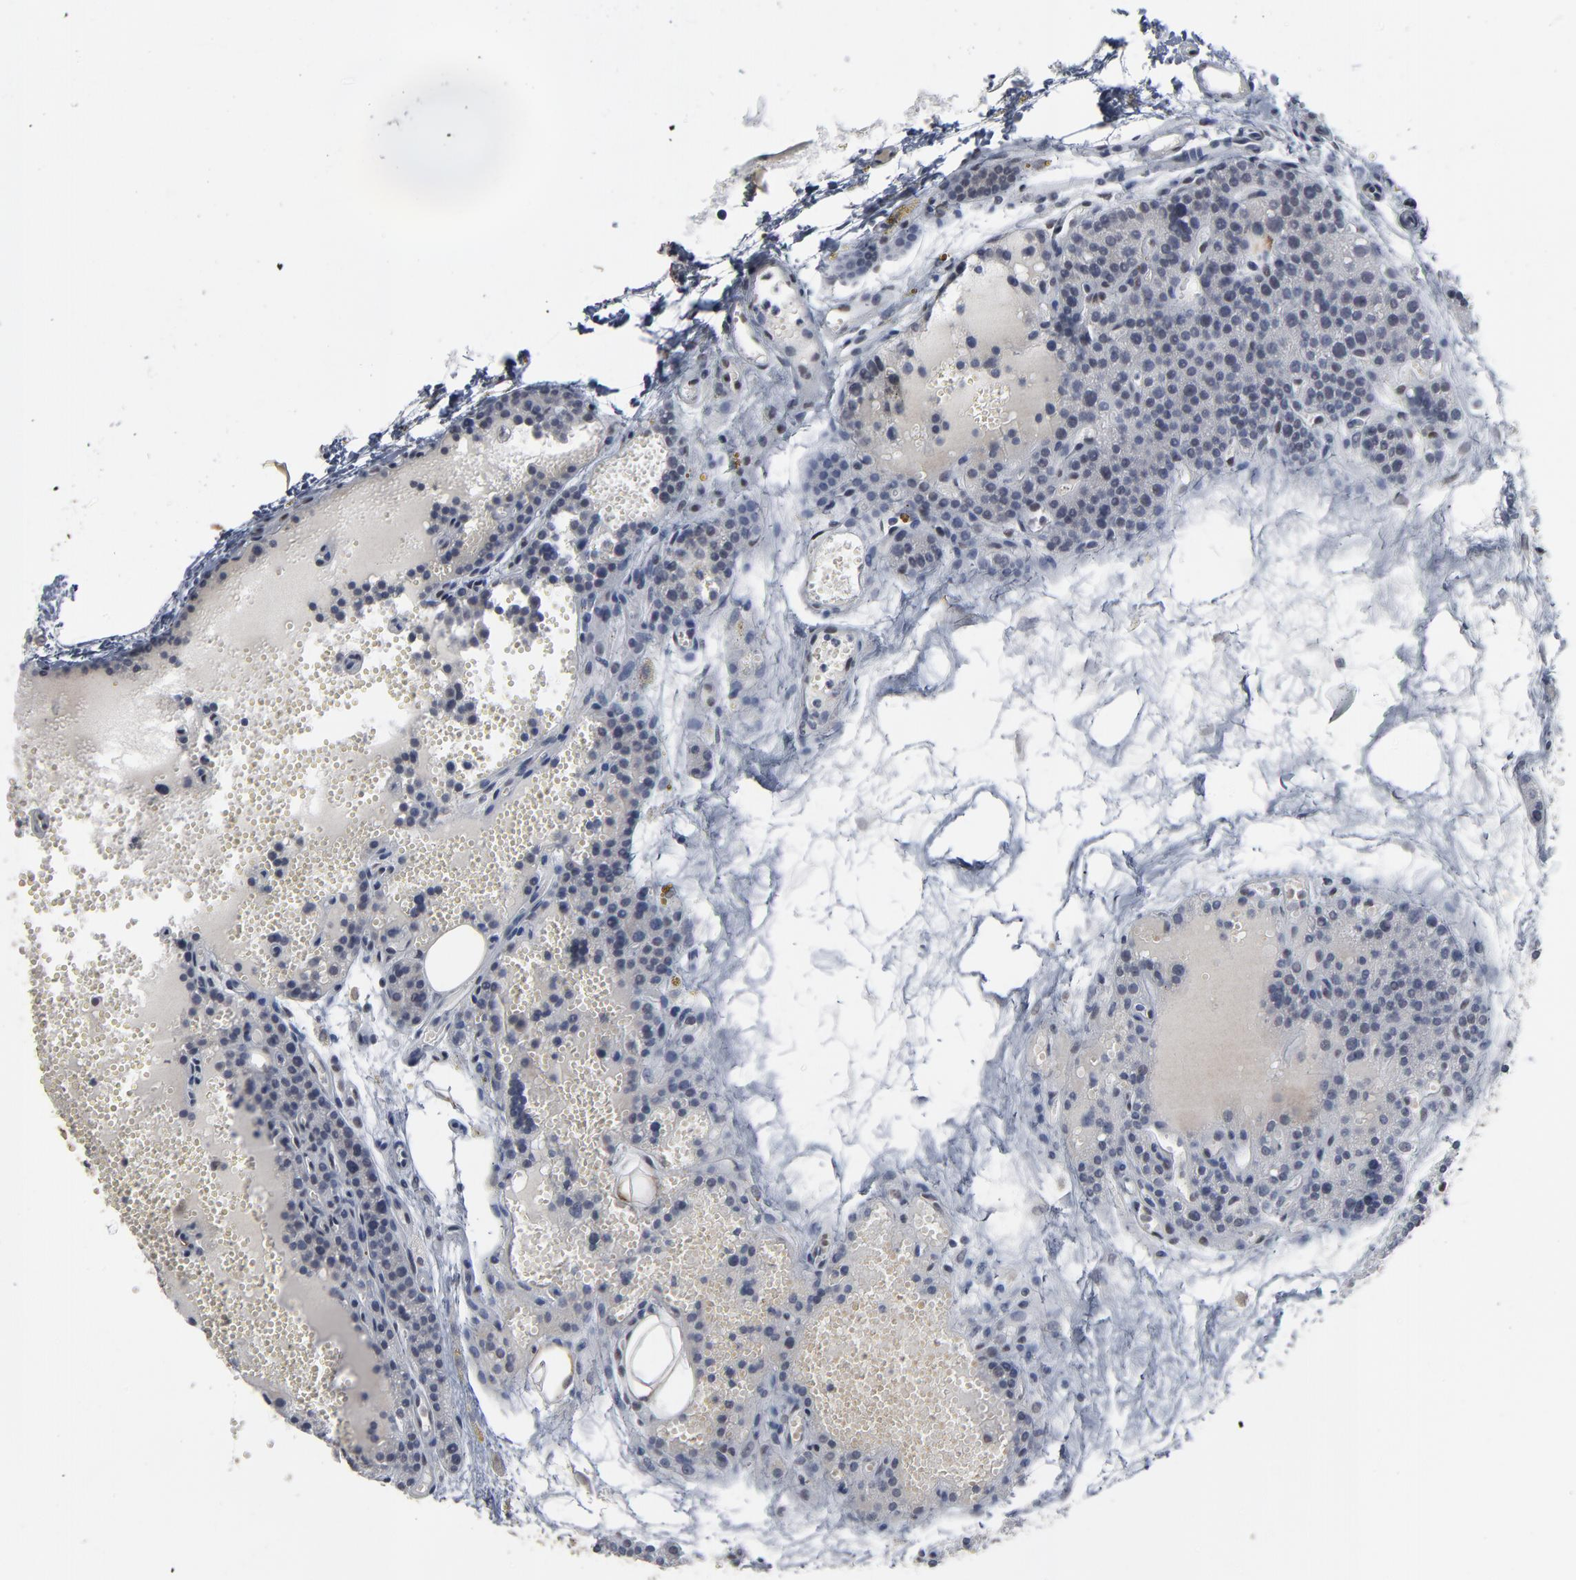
{"staining": {"intensity": "negative", "quantity": "none", "location": "none"}, "tissue": "parathyroid gland", "cell_type": "Glandular cells", "image_type": "normal", "snomed": [{"axis": "morphology", "description": "Normal tissue, NOS"}, {"axis": "topography", "description": "Parathyroid gland"}], "caption": "The IHC photomicrograph has no significant expression in glandular cells of parathyroid gland. (DAB IHC, high magnification).", "gene": "ATF7", "patient": {"sex": "male", "age": 25}}